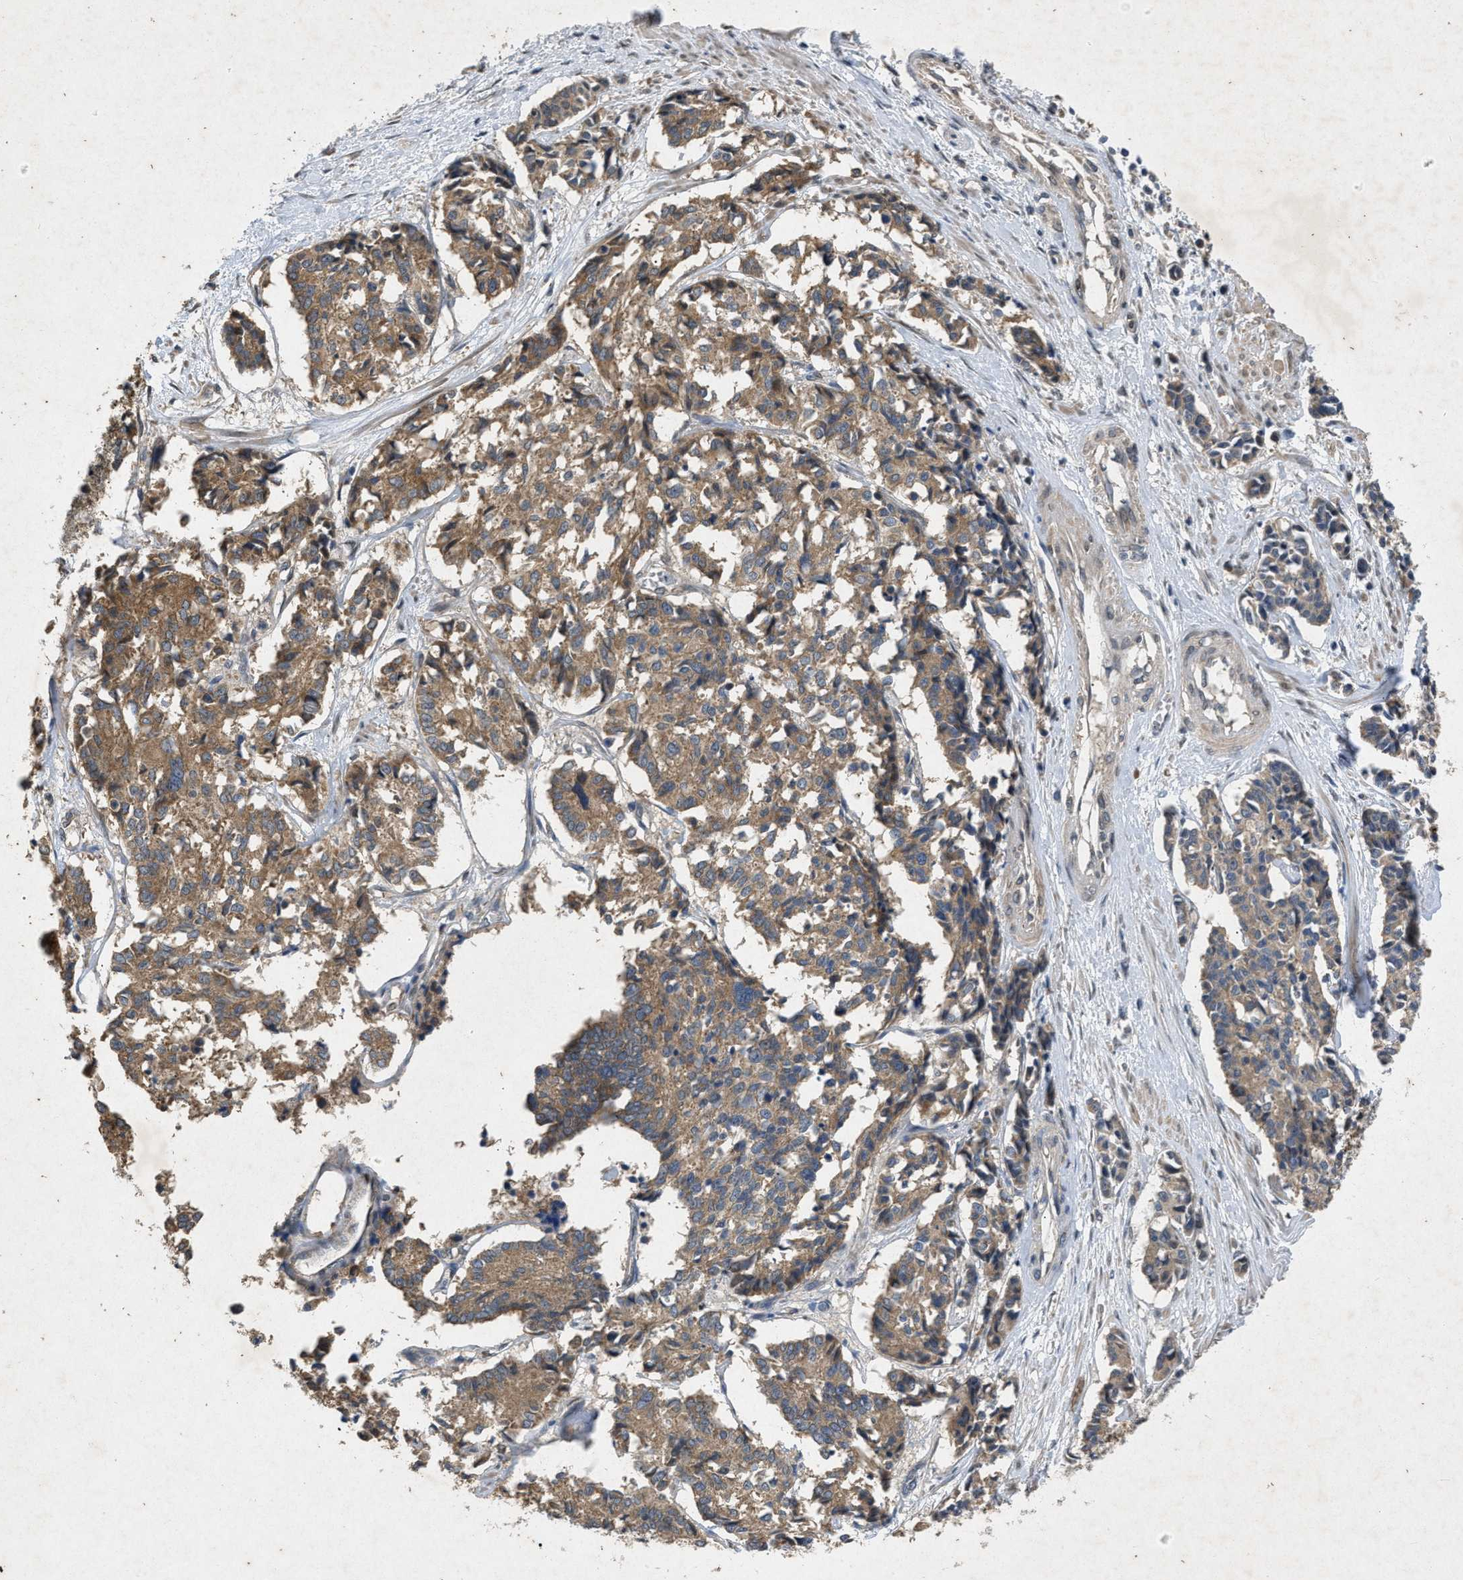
{"staining": {"intensity": "moderate", "quantity": ">75%", "location": "cytoplasmic/membranous"}, "tissue": "cervical cancer", "cell_type": "Tumor cells", "image_type": "cancer", "snomed": [{"axis": "morphology", "description": "Squamous cell carcinoma, NOS"}, {"axis": "topography", "description": "Cervix"}], "caption": "About >75% of tumor cells in human cervical cancer exhibit moderate cytoplasmic/membranous protein expression as visualized by brown immunohistochemical staining.", "gene": "PRKG2", "patient": {"sex": "female", "age": 35}}